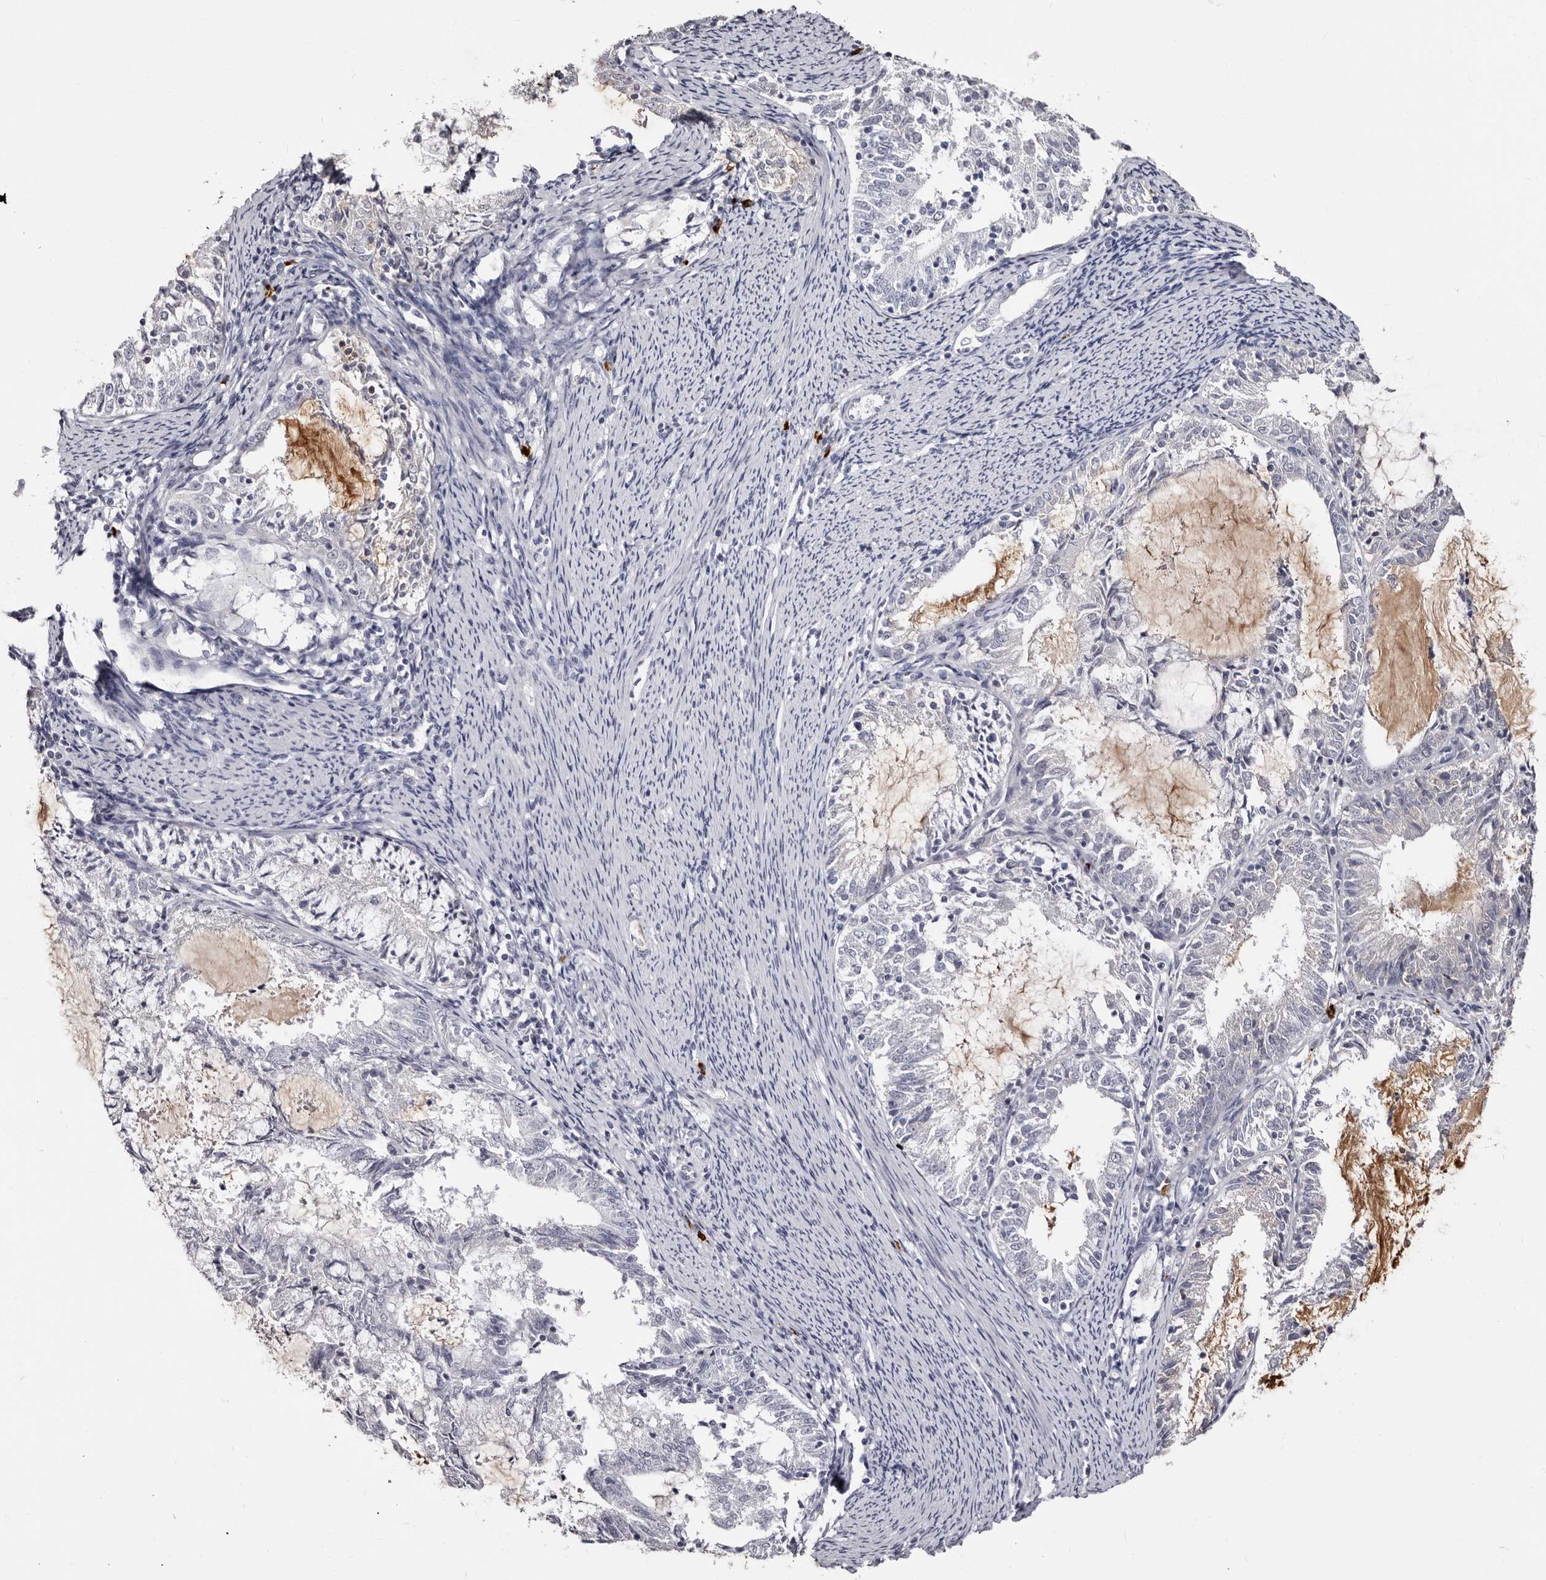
{"staining": {"intensity": "negative", "quantity": "none", "location": "none"}, "tissue": "endometrial cancer", "cell_type": "Tumor cells", "image_type": "cancer", "snomed": [{"axis": "morphology", "description": "Adenocarcinoma, NOS"}, {"axis": "topography", "description": "Endometrium"}], "caption": "A high-resolution micrograph shows immunohistochemistry staining of endometrial cancer (adenocarcinoma), which demonstrates no significant staining in tumor cells.", "gene": "TBC1D22B", "patient": {"sex": "female", "age": 57}}